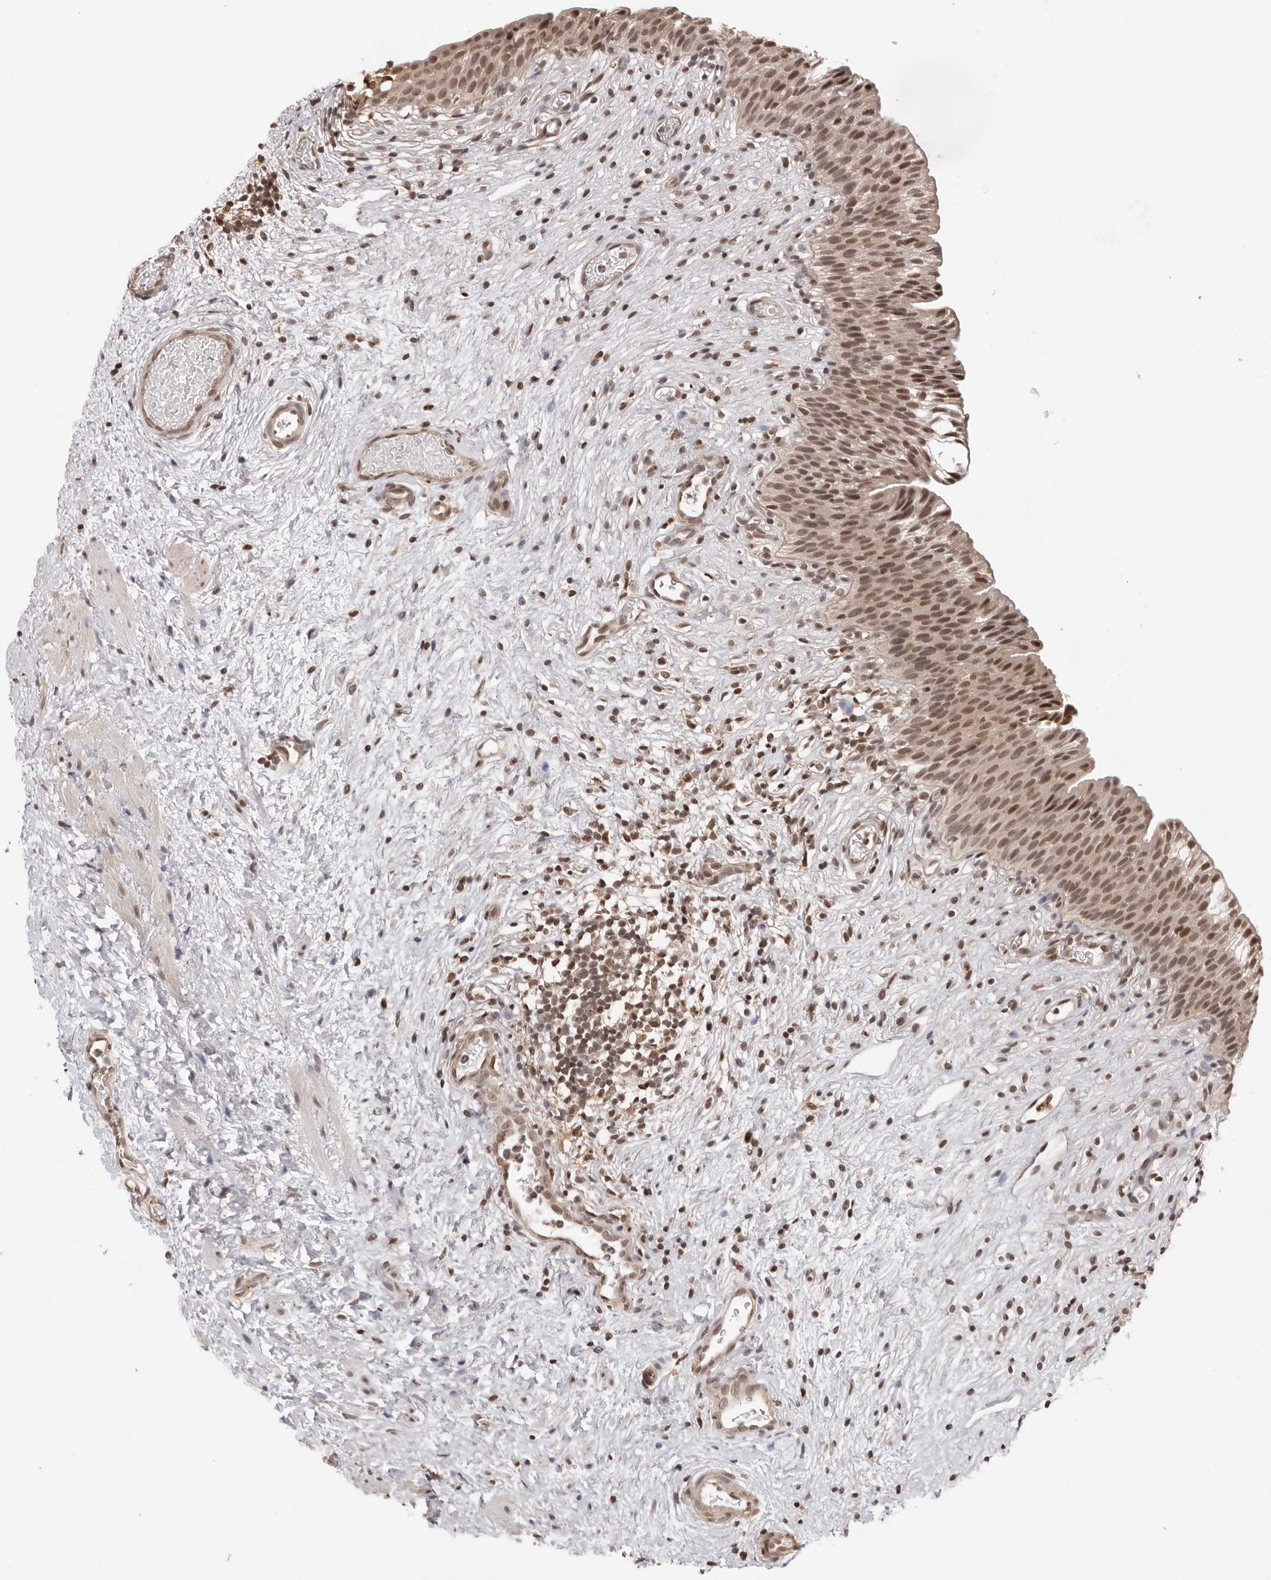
{"staining": {"intensity": "moderate", "quantity": ">75%", "location": "cytoplasmic/membranous,nuclear"}, "tissue": "urinary bladder", "cell_type": "Urothelial cells", "image_type": "normal", "snomed": [{"axis": "morphology", "description": "Normal tissue, NOS"}, {"axis": "topography", "description": "Urinary bladder"}], "caption": "Moderate cytoplasmic/membranous,nuclear expression for a protein is seen in approximately >75% of urothelial cells of normal urinary bladder using immunohistochemistry.", "gene": "SDE2", "patient": {"sex": "male", "age": 1}}